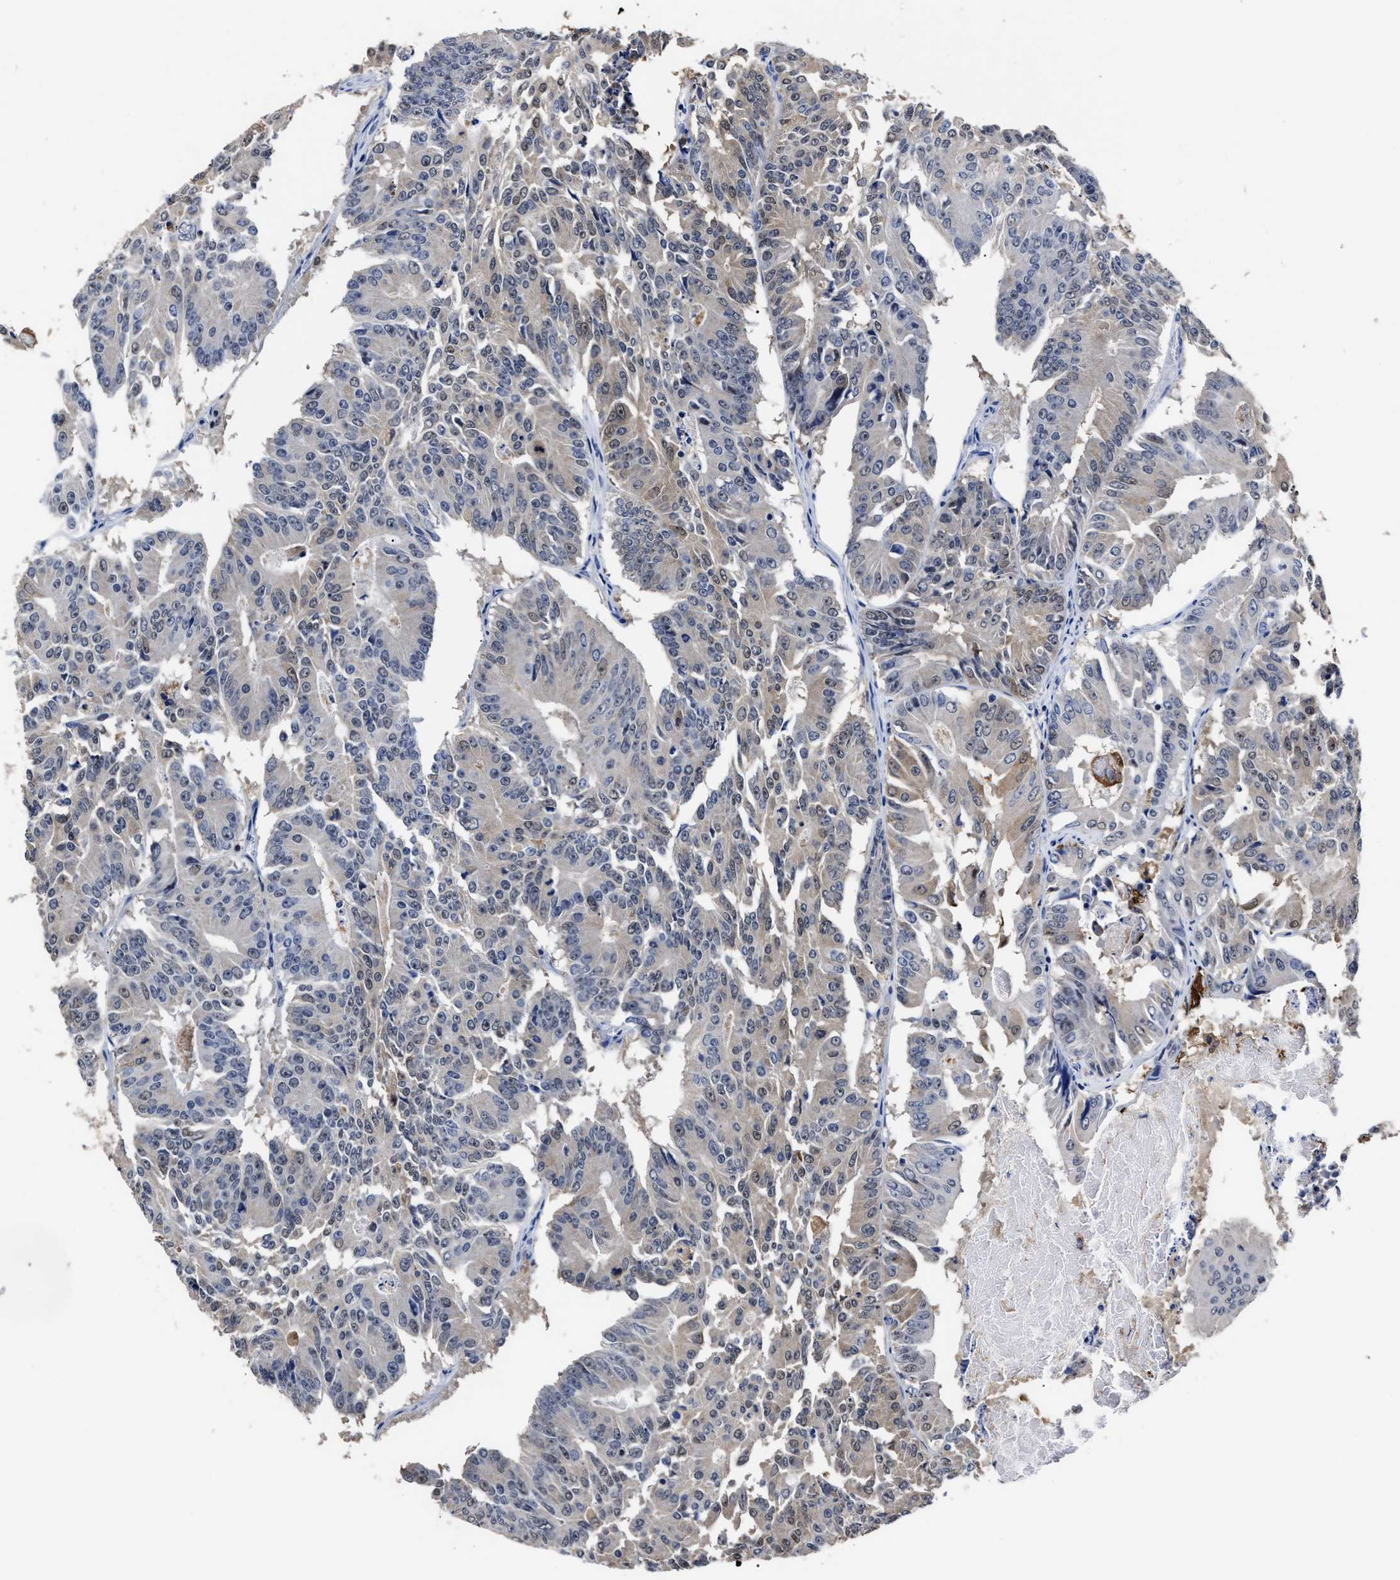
{"staining": {"intensity": "weak", "quantity": "<25%", "location": "cytoplasmic/membranous"}, "tissue": "colorectal cancer", "cell_type": "Tumor cells", "image_type": "cancer", "snomed": [{"axis": "morphology", "description": "Adenocarcinoma, NOS"}, {"axis": "topography", "description": "Colon"}], "caption": "DAB (3,3'-diaminobenzidine) immunohistochemical staining of colorectal adenocarcinoma exhibits no significant staining in tumor cells.", "gene": "PRPF4B", "patient": {"sex": "male", "age": 87}}